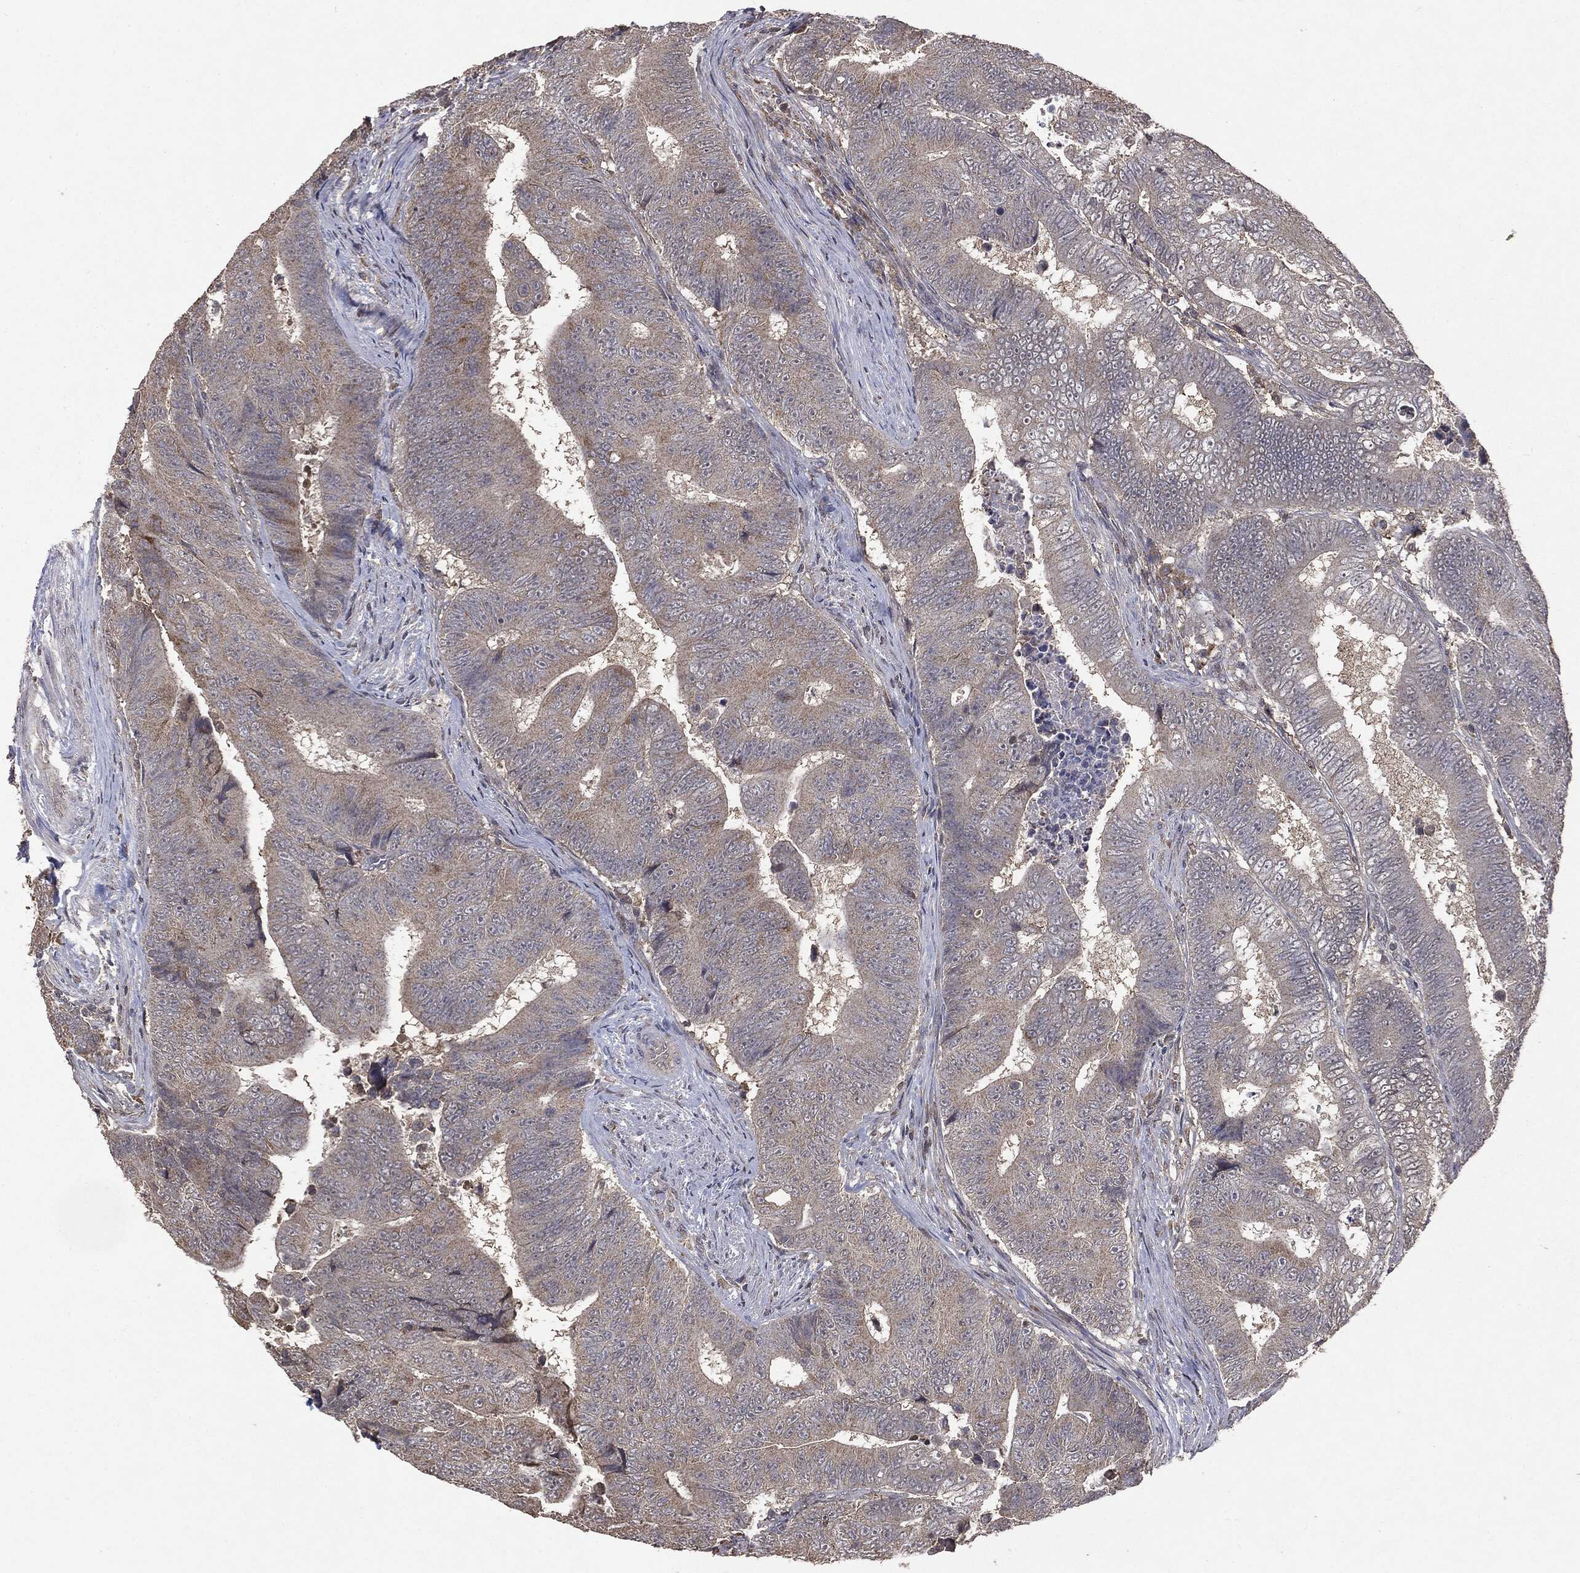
{"staining": {"intensity": "negative", "quantity": "none", "location": "none"}, "tissue": "colorectal cancer", "cell_type": "Tumor cells", "image_type": "cancer", "snomed": [{"axis": "morphology", "description": "Adenocarcinoma, NOS"}, {"axis": "topography", "description": "Colon"}], "caption": "Immunohistochemistry photomicrograph of human colorectal adenocarcinoma stained for a protein (brown), which demonstrates no positivity in tumor cells.", "gene": "PTEN", "patient": {"sex": "female", "age": 48}}